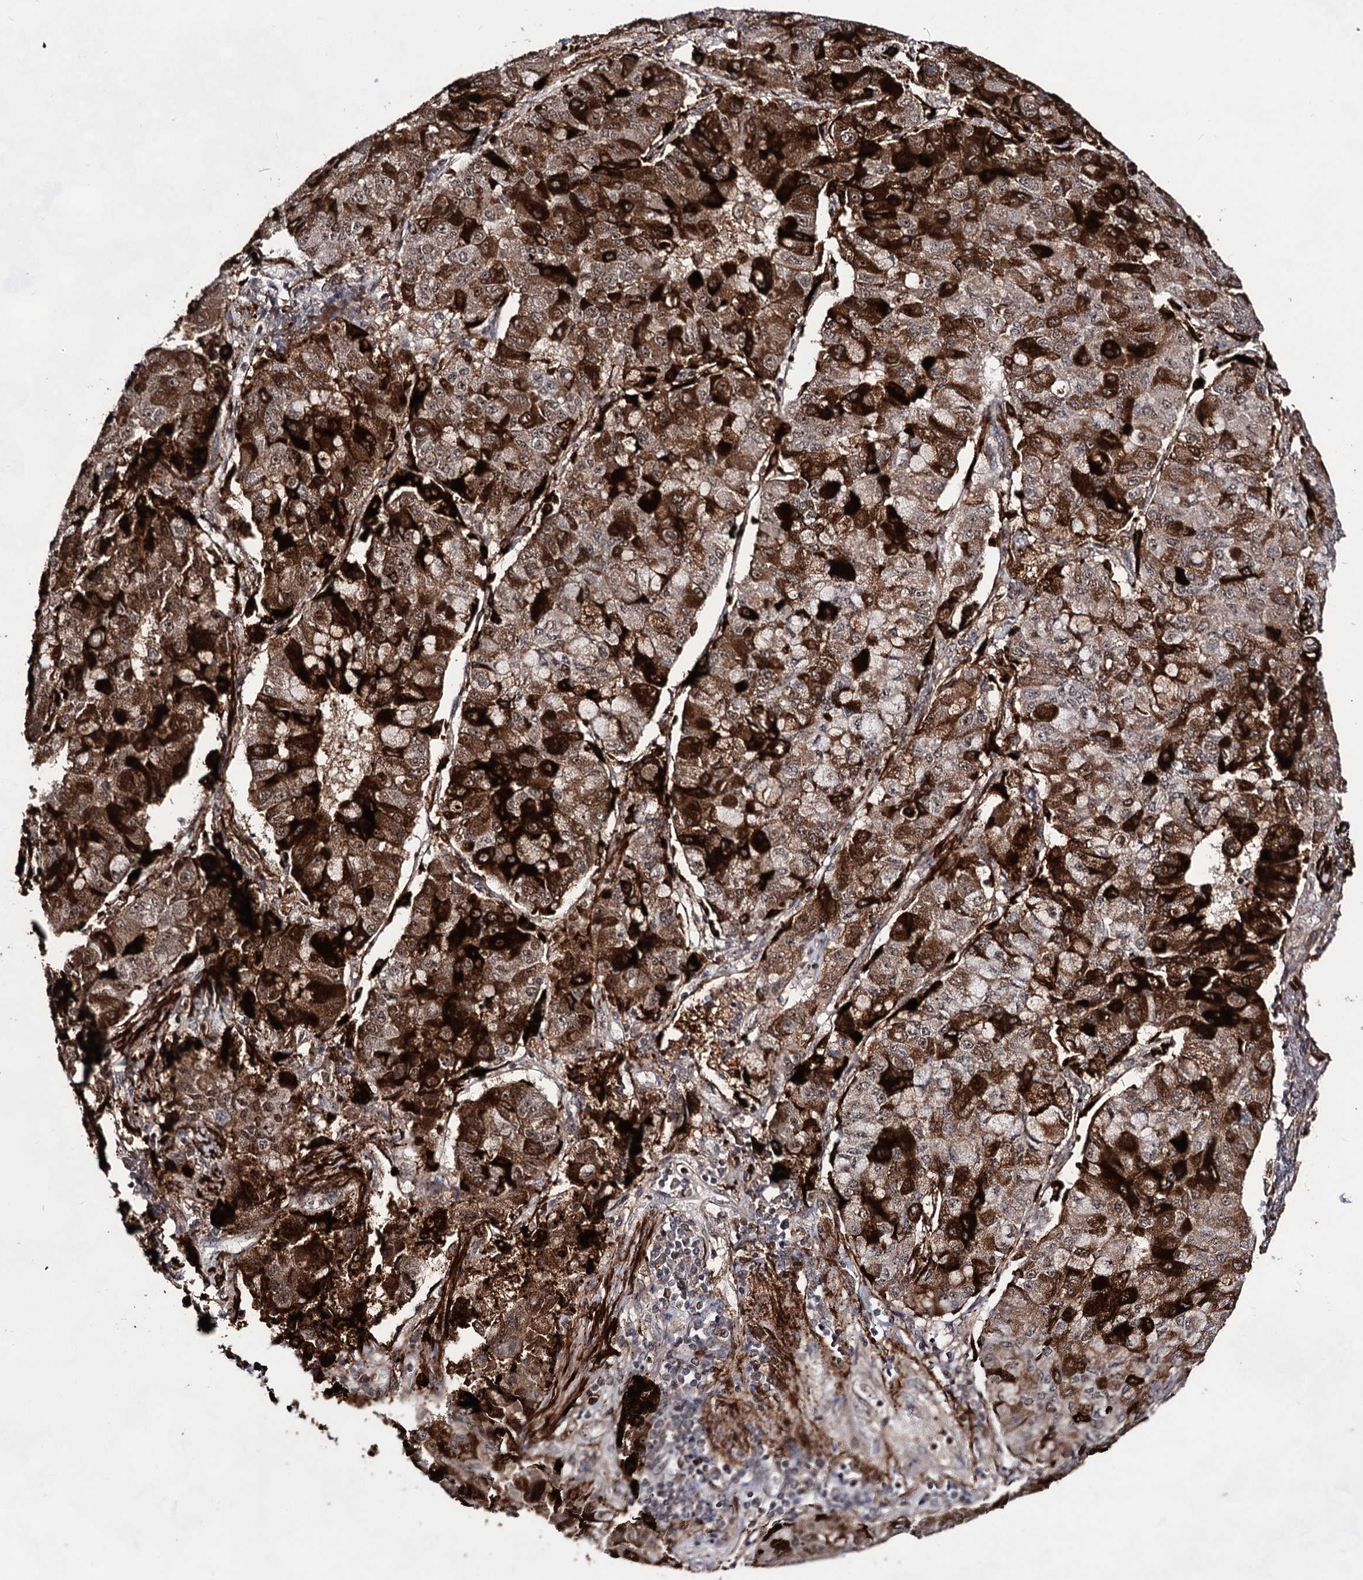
{"staining": {"intensity": "strong", "quantity": ">75%", "location": "cytoplasmic/membranous,nuclear"}, "tissue": "lung cancer", "cell_type": "Tumor cells", "image_type": "cancer", "snomed": [{"axis": "morphology", "description": "Squamous cell carcinoma, NOS"}, {"axis": "topography", "description": "Lung"}], "caption": "DAB (3,3'-diaminobenzidine) immunohistochemical staining of human lung cancer demonstrates strong cytoplasmic/membranous and nuclear protein positivity in approximately >75% of tumor cells. The staining is performed using DAB (3,3'-diaminobenzidine) brown chromogen to label protein expression. The nuclei are counter-stained blue using hematoxylin.", "gene": "EXOSC10", "patient": {"sex": "male", "age": 74}}